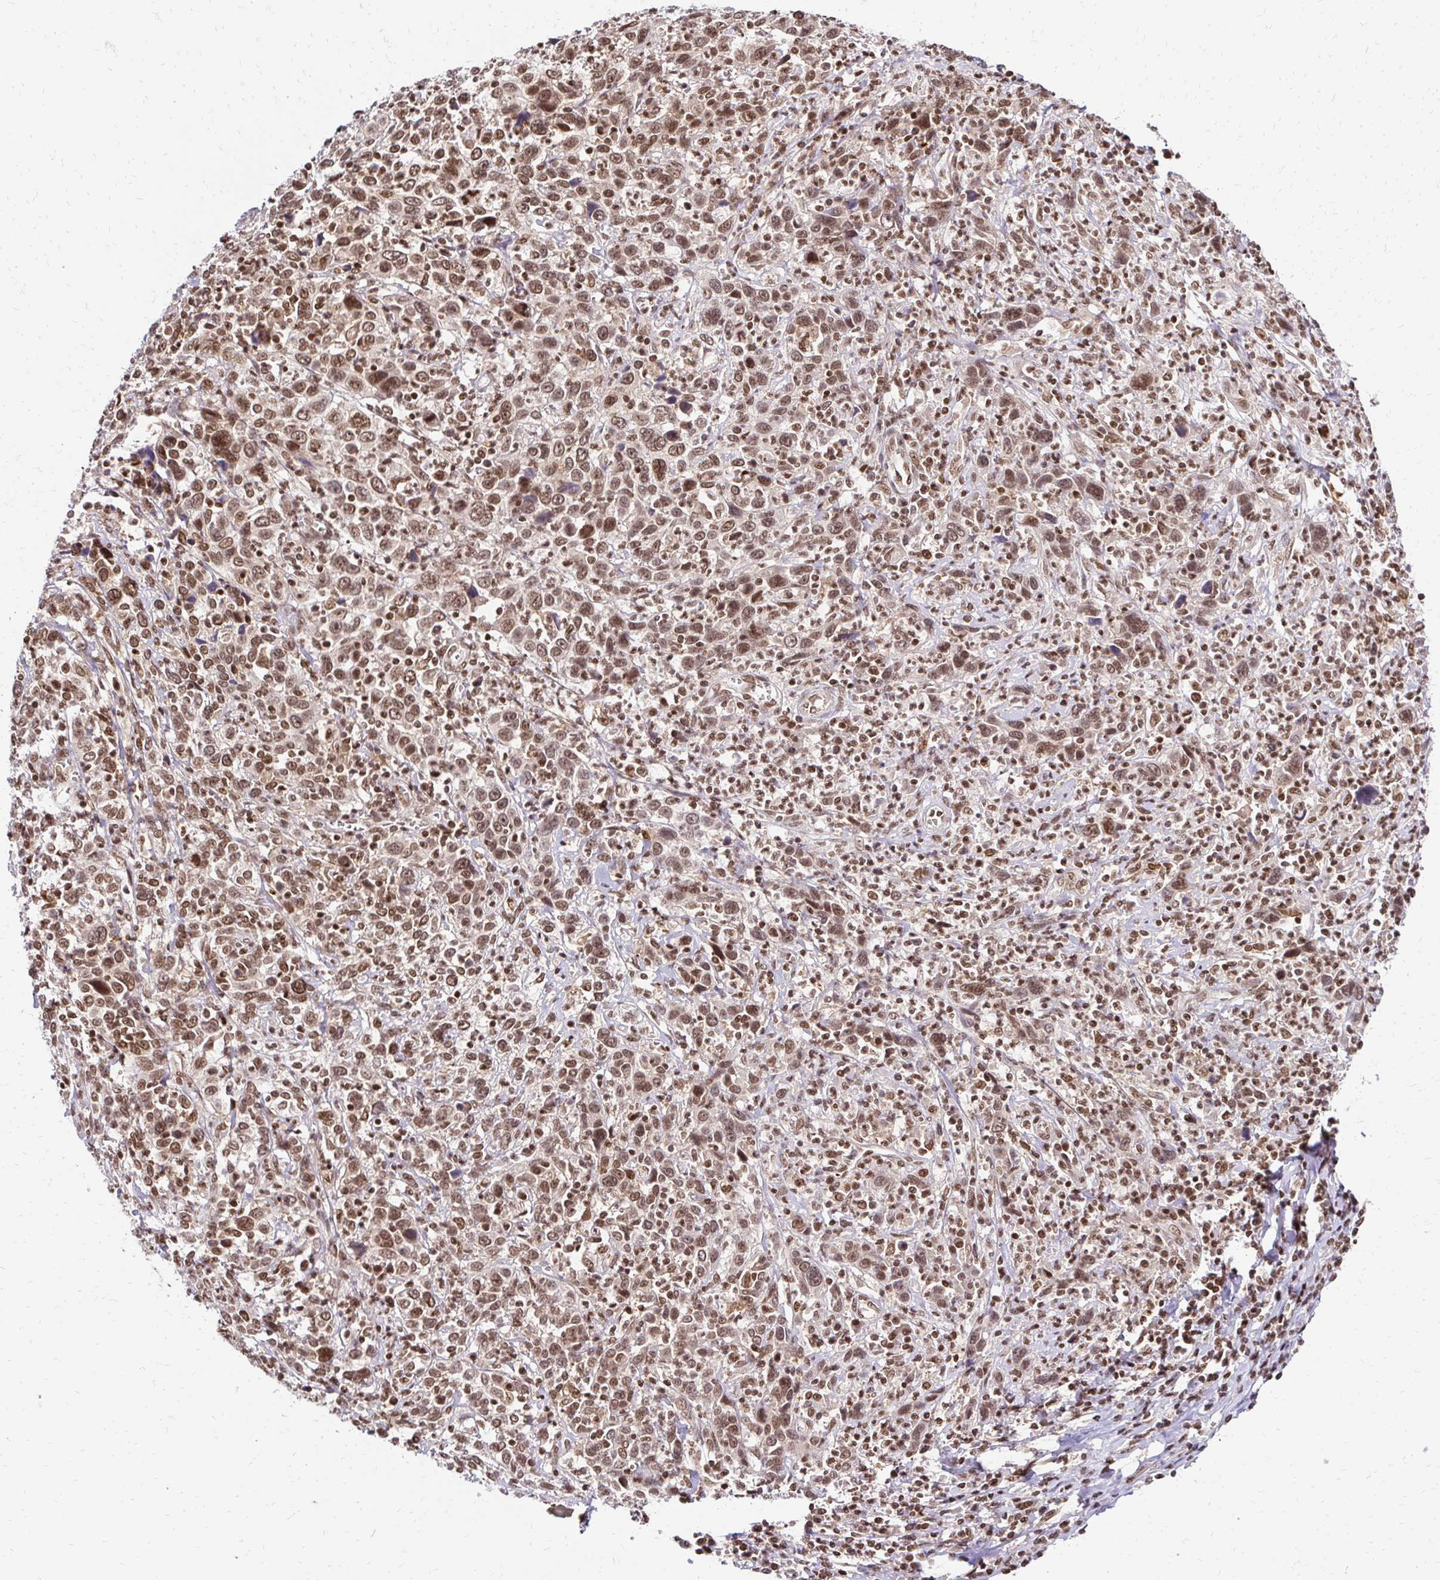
{"staining": {"intensity": "moderate", "quantity": ">75%", "location": "nuclear"}, "tissue": "cervical cancer", "cell_type": "Tumor cells", "image_type": "cancer", "snomed": [{"axis": "morphology", "description": "Squamous cell carcinoma, NOS"}, {"axis": "topography", "description": "Cervix"}], "caption": "Moderate nuclear staining is seen in approximately >75% of tumor cells in squamous cell carcinoma (cervical).", "gene": "GLYR1", "patient": {"sex": "female", "age": 46}}